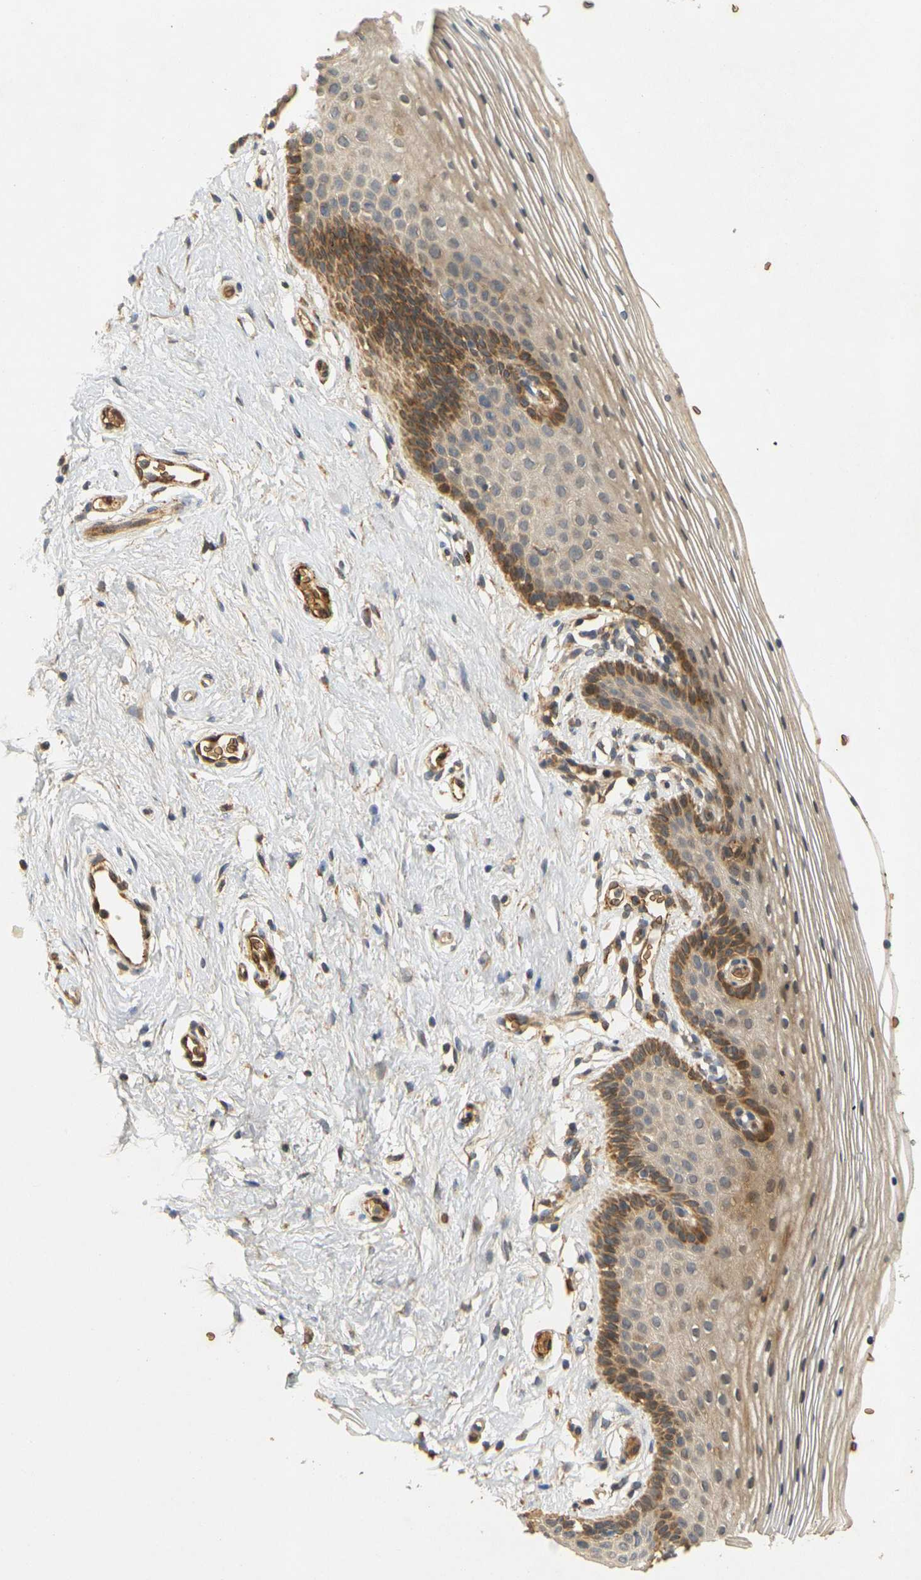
{"staining": {"intensity": "moderate", "quantity": "25%-75%", "location": "cytoplasmic/membranous"}, "tissue": "vagina", "cell_type": "Squamous epithelial cells", "image_type": "normal", "snomed": [{"axis": "morphology", "description": "Normal tissue, NOS"}, {"axis": "topography", "description": "Vagina"}], "caption": "Squamous epithelial cells display moderate cytoplasmic/membranous staining in about 25%-75% of cells in unremarkable vagina.", "gene": "MEGF9", "patient": {"sex": "female", "age": 32}}